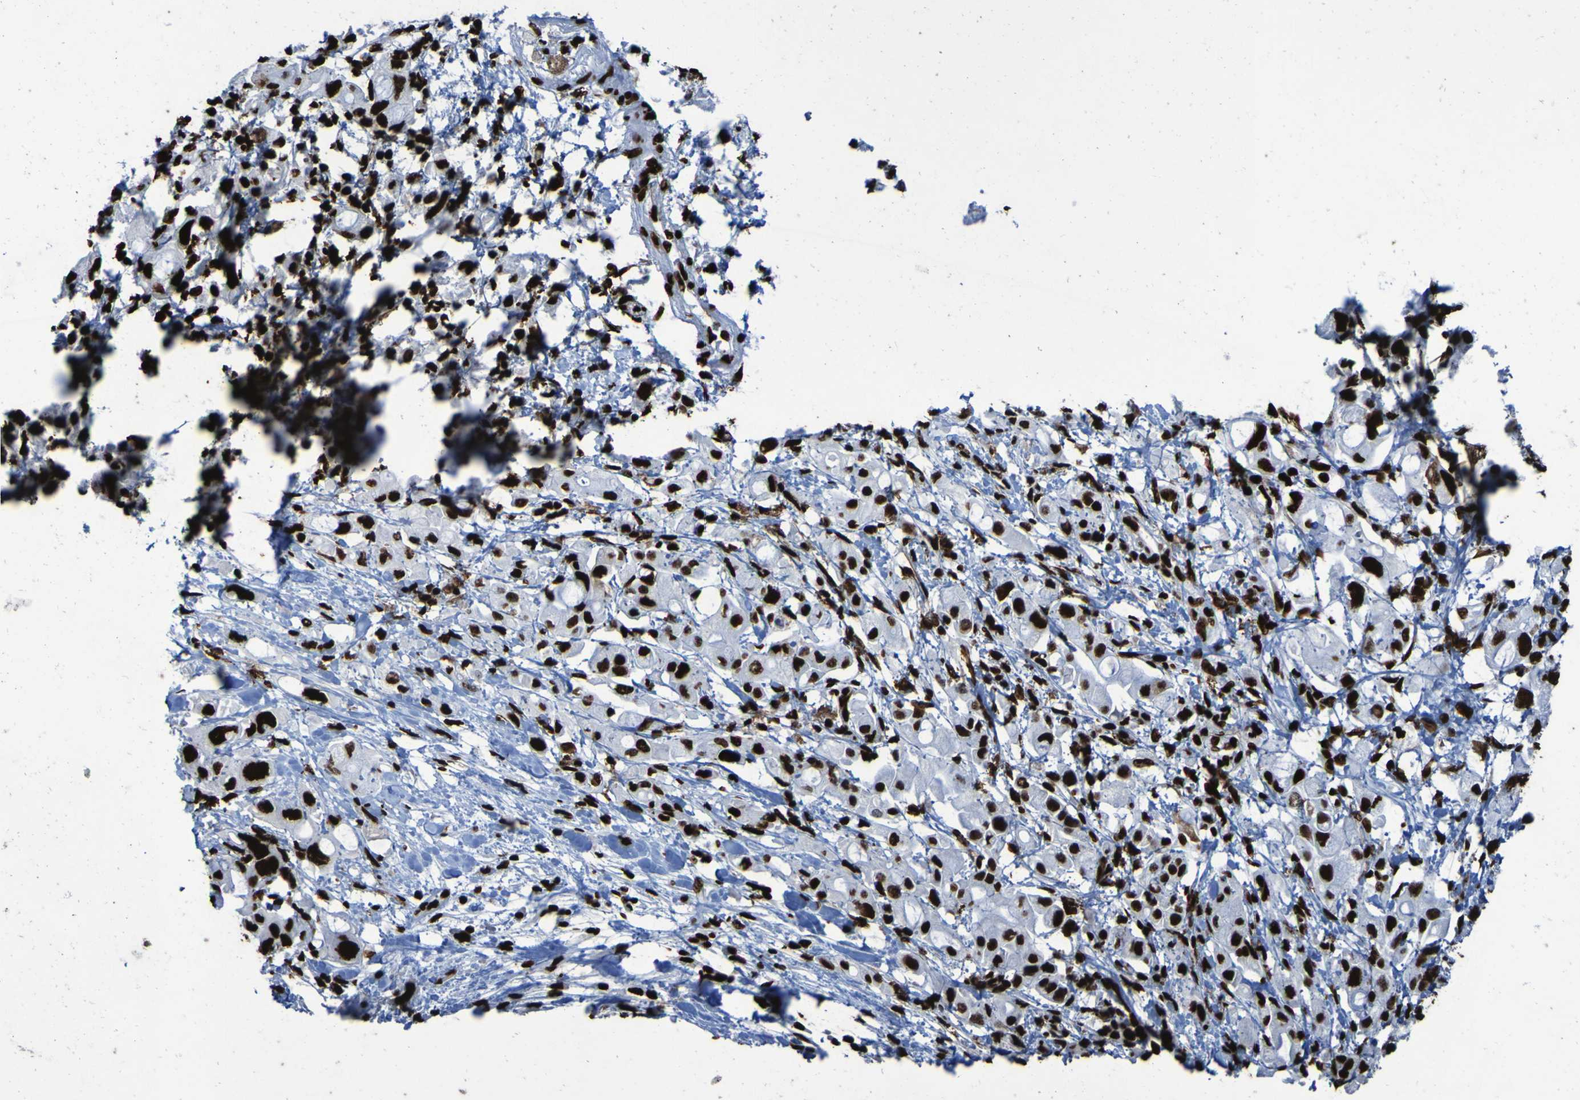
{"staining": {"intensity": "strong", "quantity": ">75%", "location": "nuclear"}, "tissue": "pancreatic cancer", "cell_type": "Tumor cells", "image_type": "cancer", "snomed": [{"axis": "morphology", "description": "Adenocarcinoma, NOS"}, {"axis": "topography", "description": "Pancreas"}], "caption": "Tumor cells reveal strong nuclear expression in approximately >75% of cells in pancreatic cancer (adenocarcinoma).", "gene": "NPM1", "patient": {"sex": "female", "age": 56}}